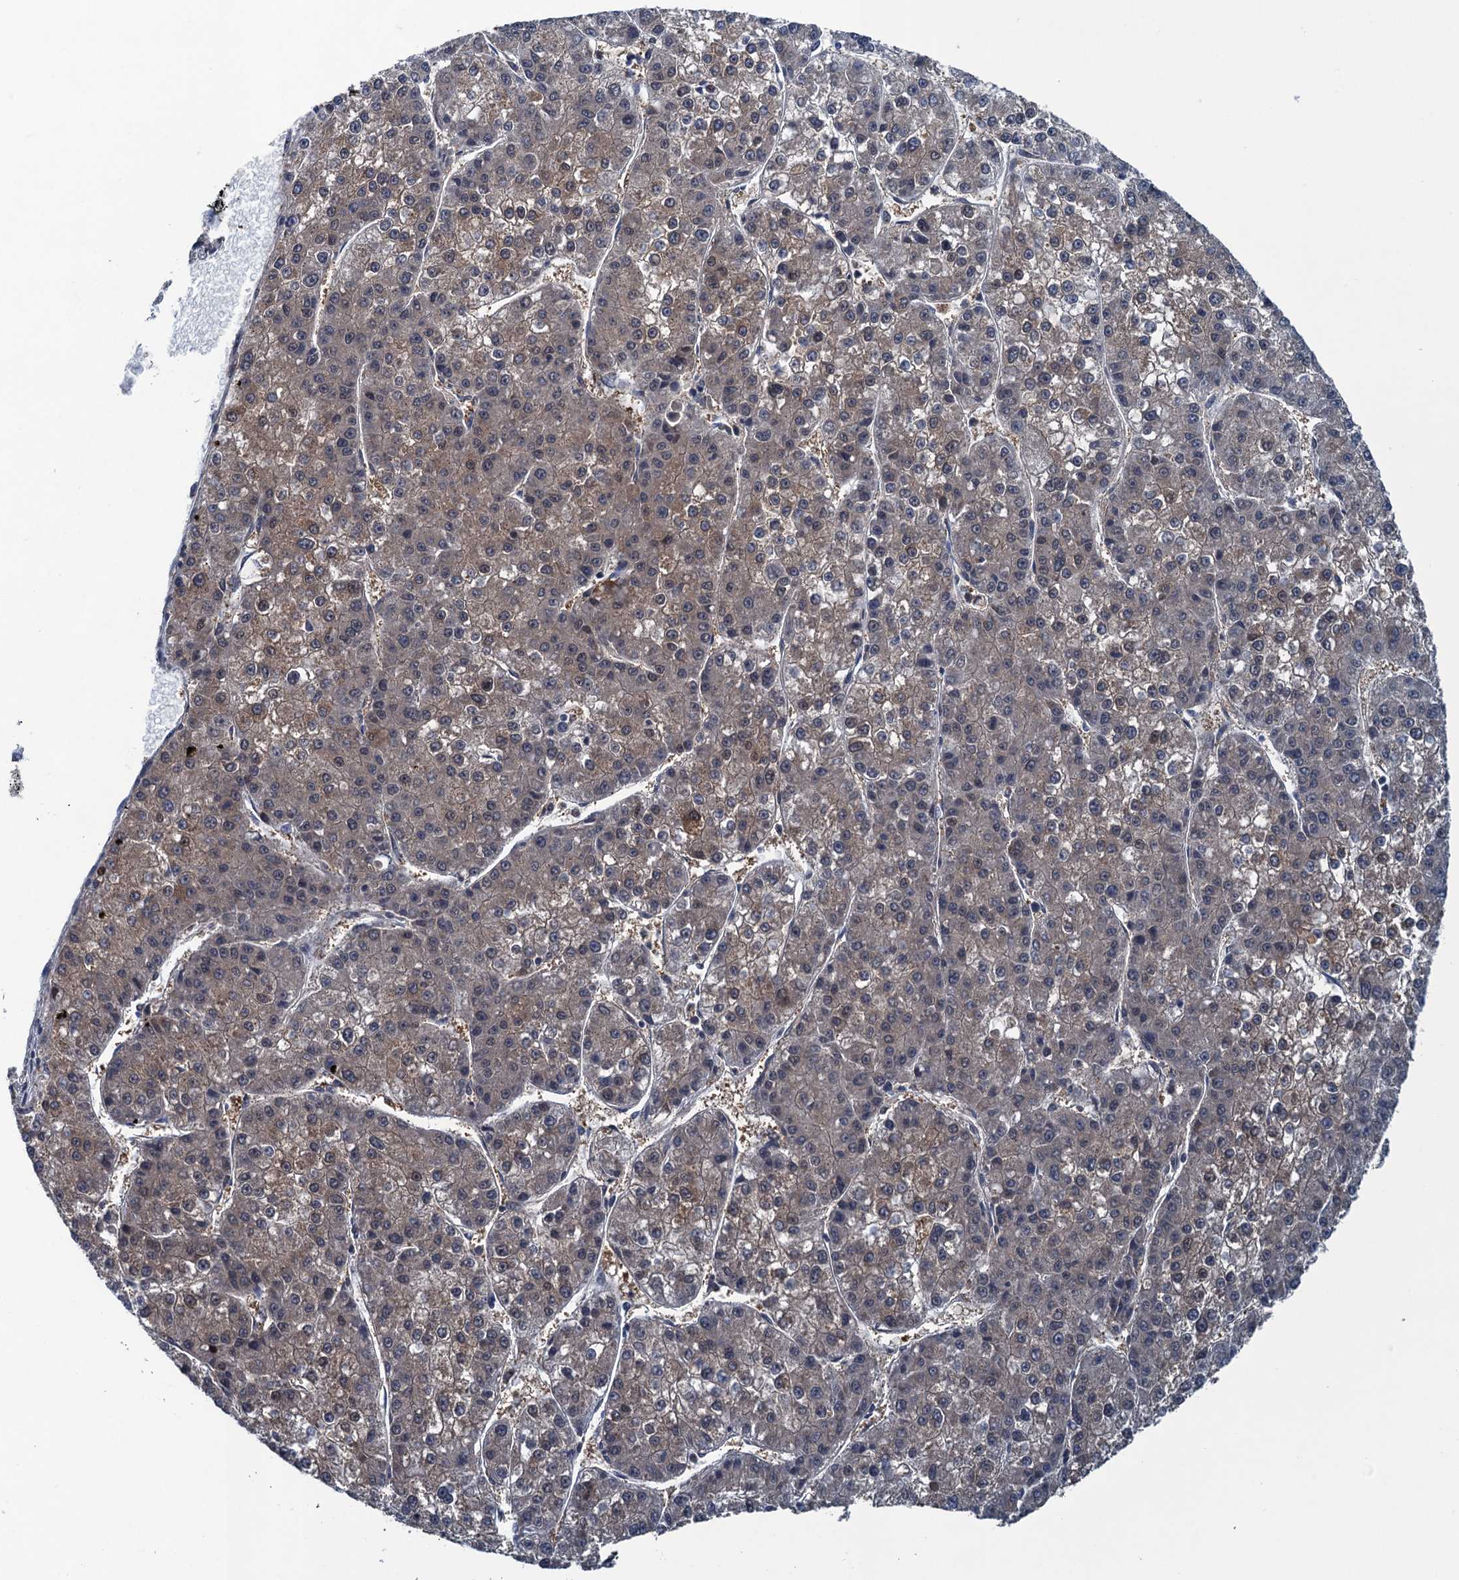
{"staining": {"intensity": "weak", "quantity": ">75%", "location": "cytoplasmic/membranous,nuclear"}, "tissue": "liver cancer", "cell_type": "Tumor cells", "image_type": "cancer", "snomed": [{"axis": "morphology", "description": "Carcinoma, Hepatocellular, NOS"}, {"axis": "topography", "description": "Liver"}], "caption": "There is low levels of weak cytoplasmic/membranous and nuclear staining in tumor cells of liver cancer (hepatocellular carcinoma), as demonstrated by immunohistochemical staining (brown color).", "gene": "RNF165", "patient": {"sex": "female", "age": 73}}